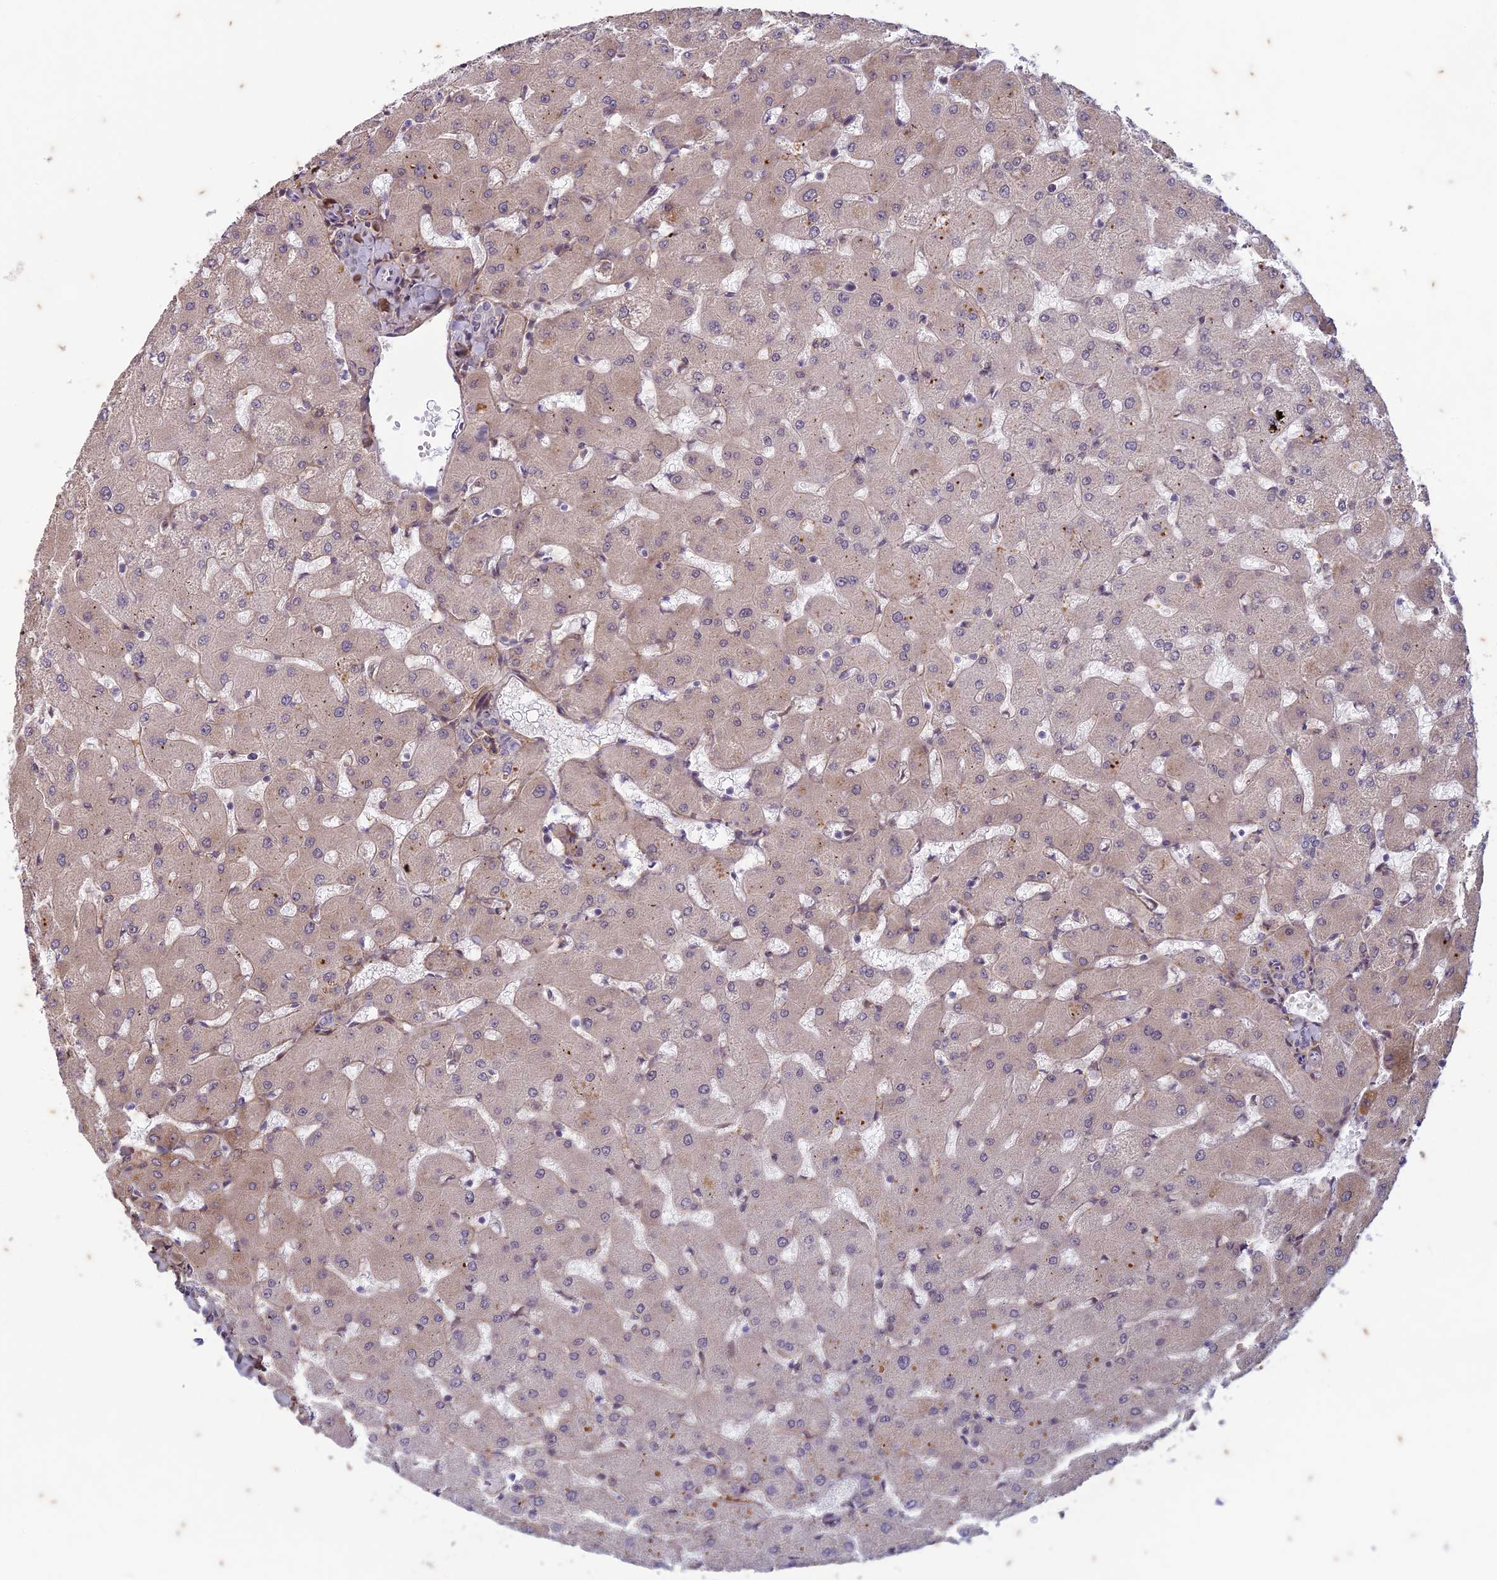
{"staining": {"intensity": "negative", "quantity": "none", "location": "none"}, "tissue": "liver", "cell_type": "Cholangiocytes", "image_type": "normal", "snomed": [{"axis": "morphology", "description": "Normal tissue, NOS"}, {"axis": "topography", "description": "Liver"}], "caption": "Cholangiocytes show no significant protein staining in benign liver.", "gene": "PABPN1L", "patient": {"sex": "female", "age": 63}}